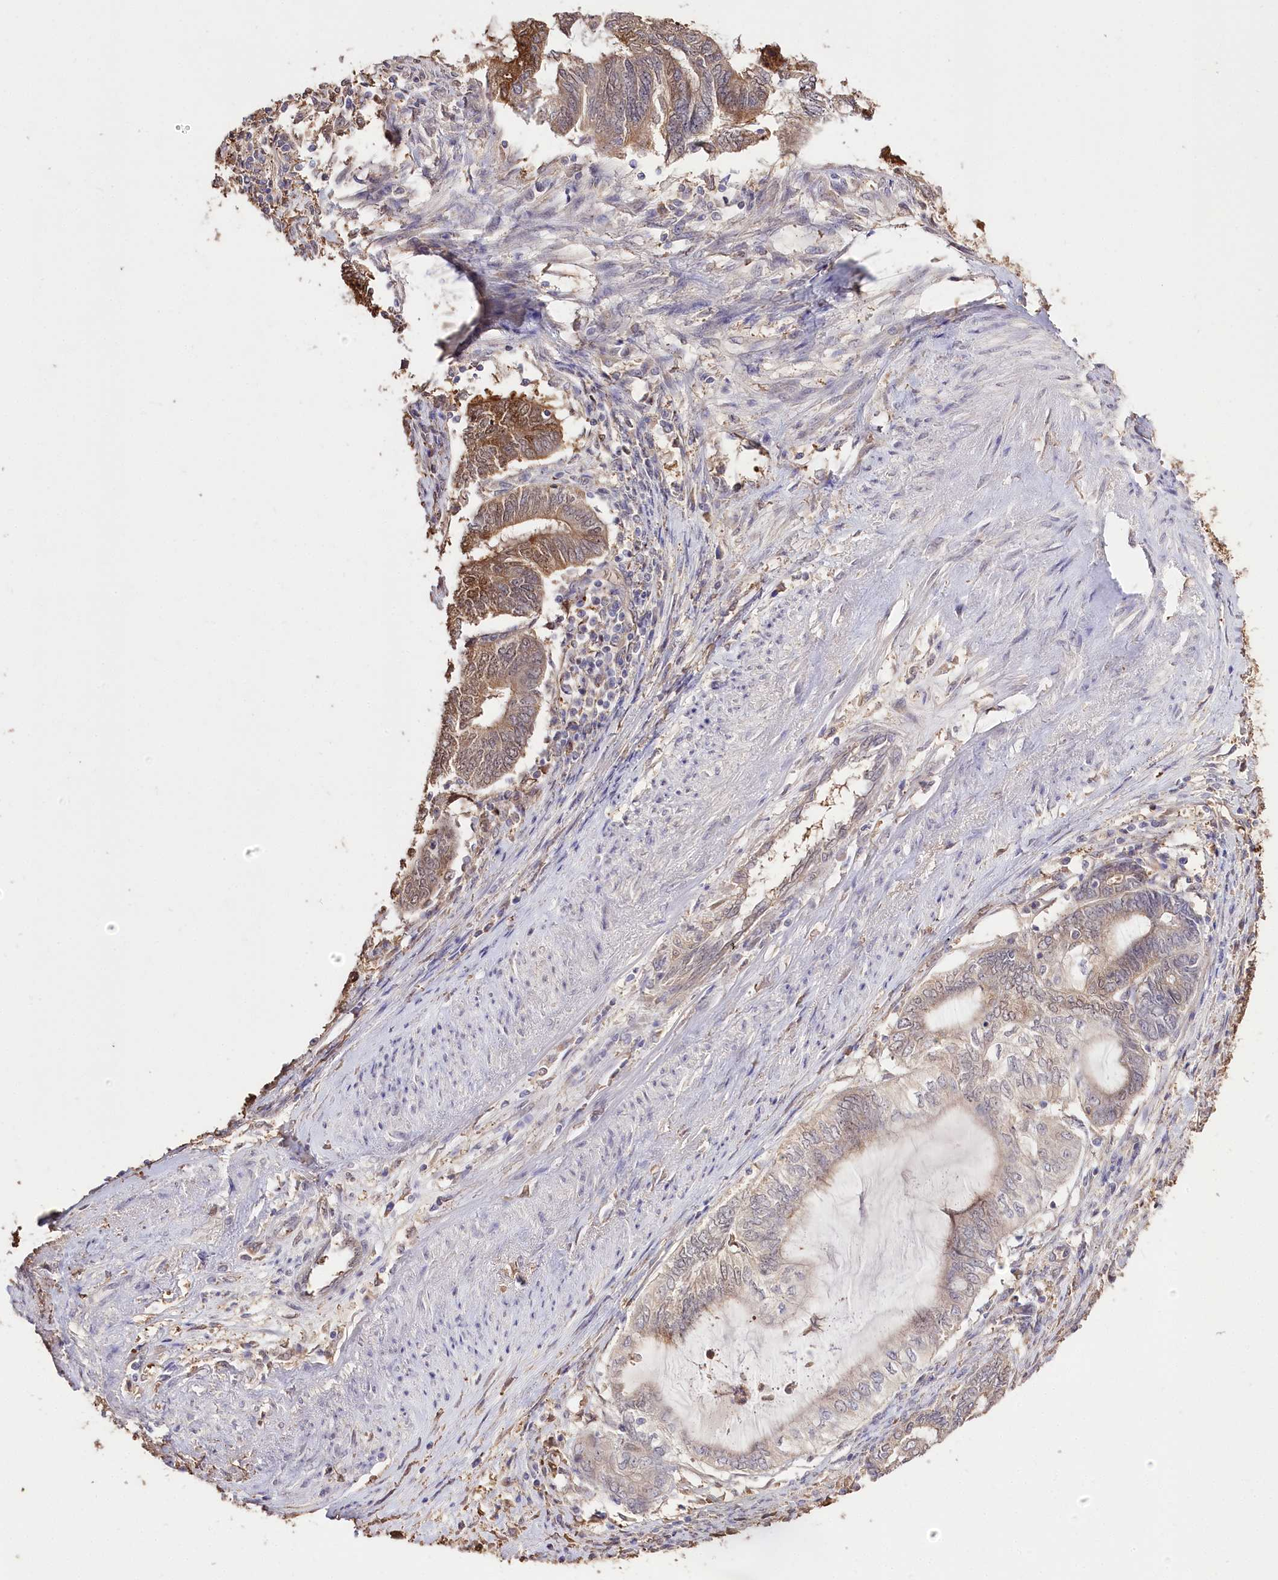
{"staining": {"intensity": "moderate", "quantity": "25%-75%", "location": "cytoplasmic/membranous"}, "tissue": "endometrial cancer", "cell_type": "Tumor cells", "image_type": "cancer", "snomed": [{"axis": "morphology", "description": "Adenocarcinoma, NOS"}, {"axis": "topography", "description": "Uterus"}, {"axis": "topography", "description": "Endometrium"}], "caption": "A high-resolution photomicrograph shows immunohistochemistry staining of endometrial adenocarcinoma, which reveals moderate cytoplasmic/membranous expression in approximately 25%-75% of tumor cells.", "gene": "R3HDM2", "patient": {"sex": "female", "age": 70}}